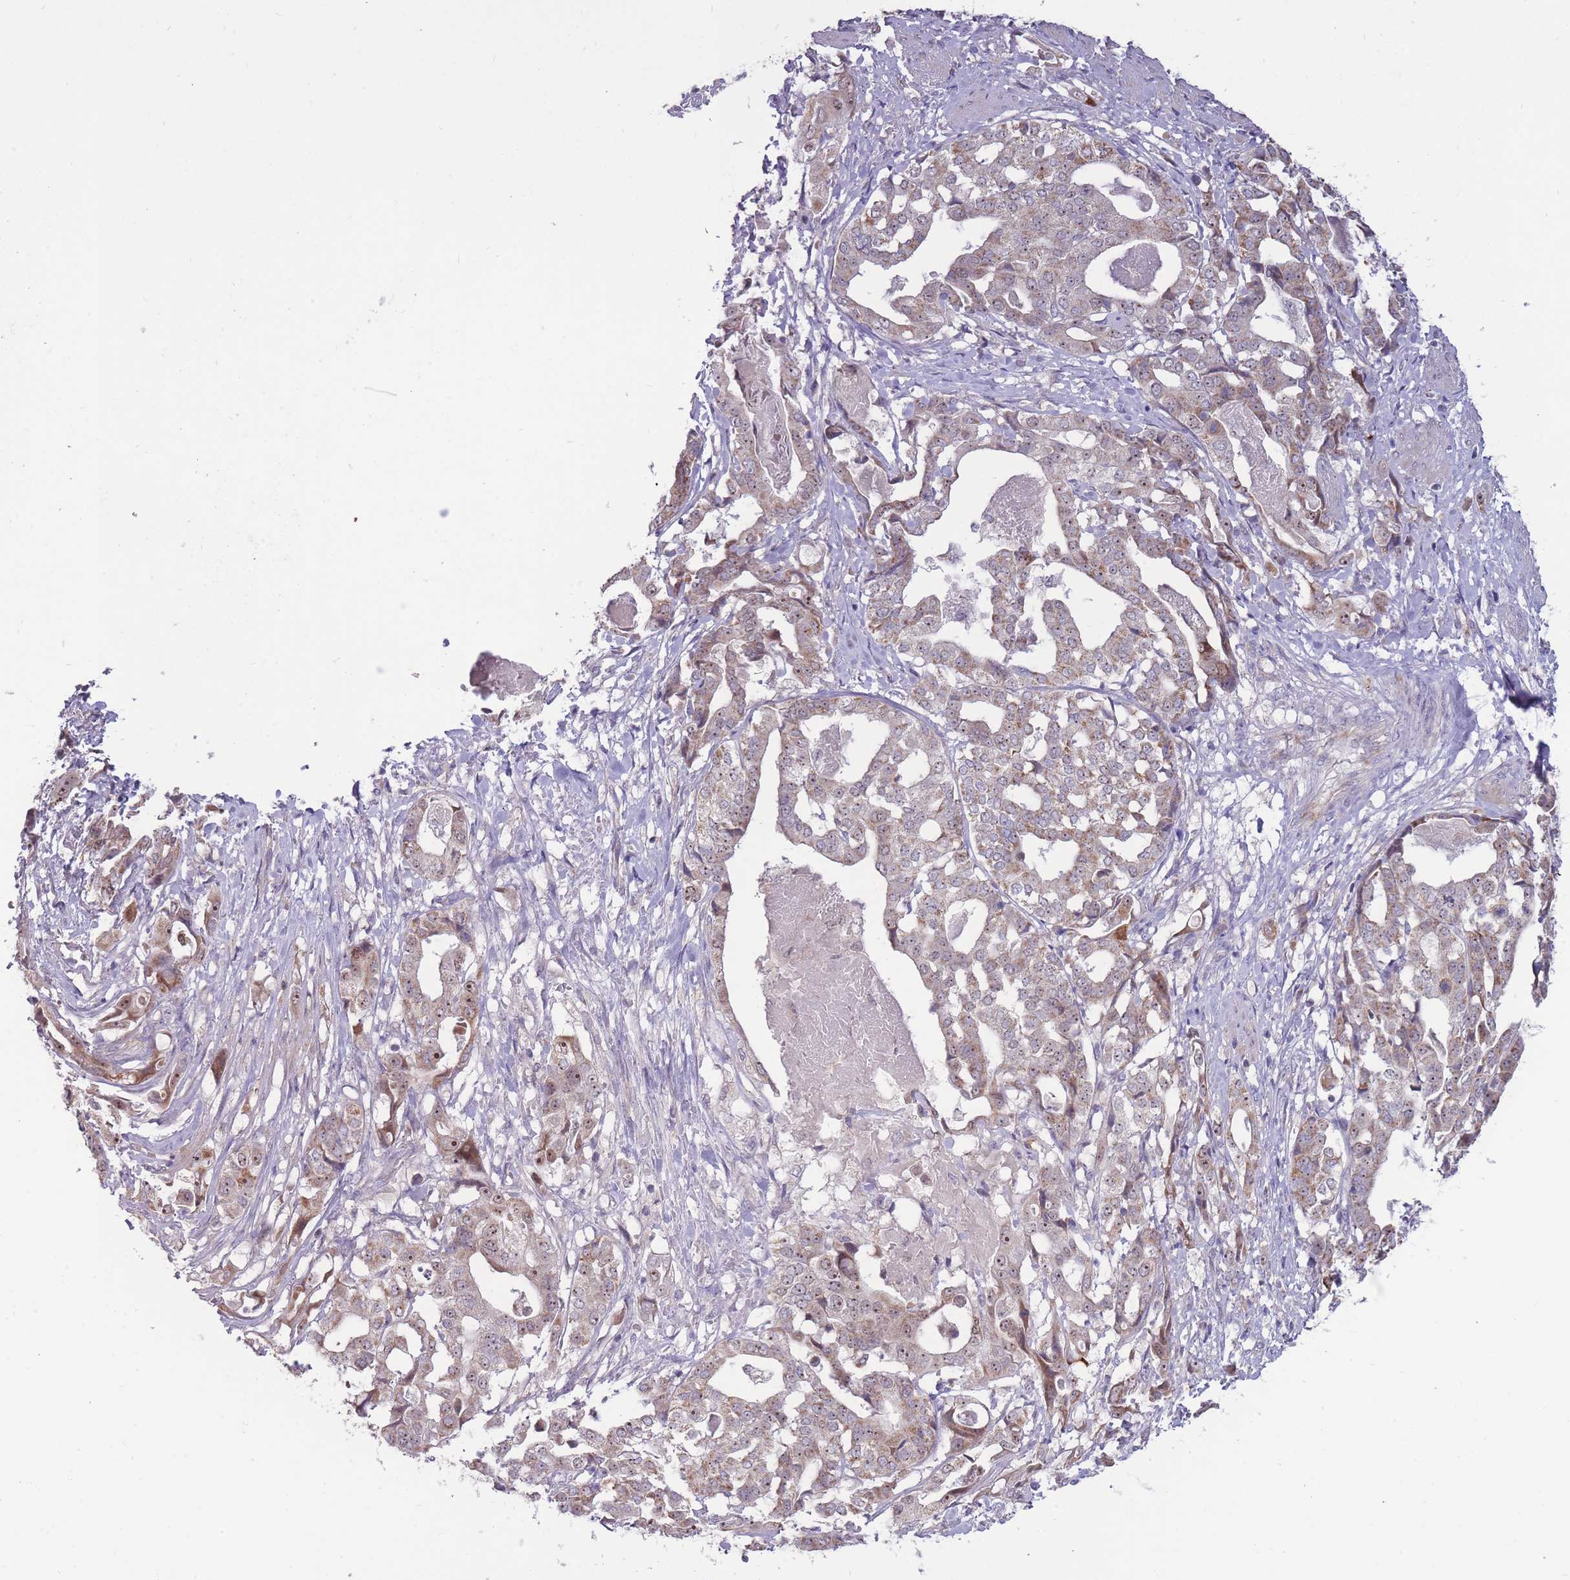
{"staining": {"intensity": "moderate", "quantity": "25%-75%", "location": "cytoplasmic/membranous"}, "tissue": "stomach cancer", "cell_type": "Tumor cells", "image_type": "cancer", "snomed": [{"axis": "morphology", "description": "Adenocarcinoma, NOS"}, {"axis": "topography", "description": "Stomach"}], "caption": "Stomach cancer (adenocarcinoma) was stained to show a protein in brown. There is medium levels of moderate cytoplasmic/membranous expression in approximately 25%-75% of tumor cells. (DAB (3,3'-diaminobenzidine) = brown stain, brightfield microscopy at high magnification).", "gene": "MCIDAS", "patient": {"sex": "male", "age": 48}}